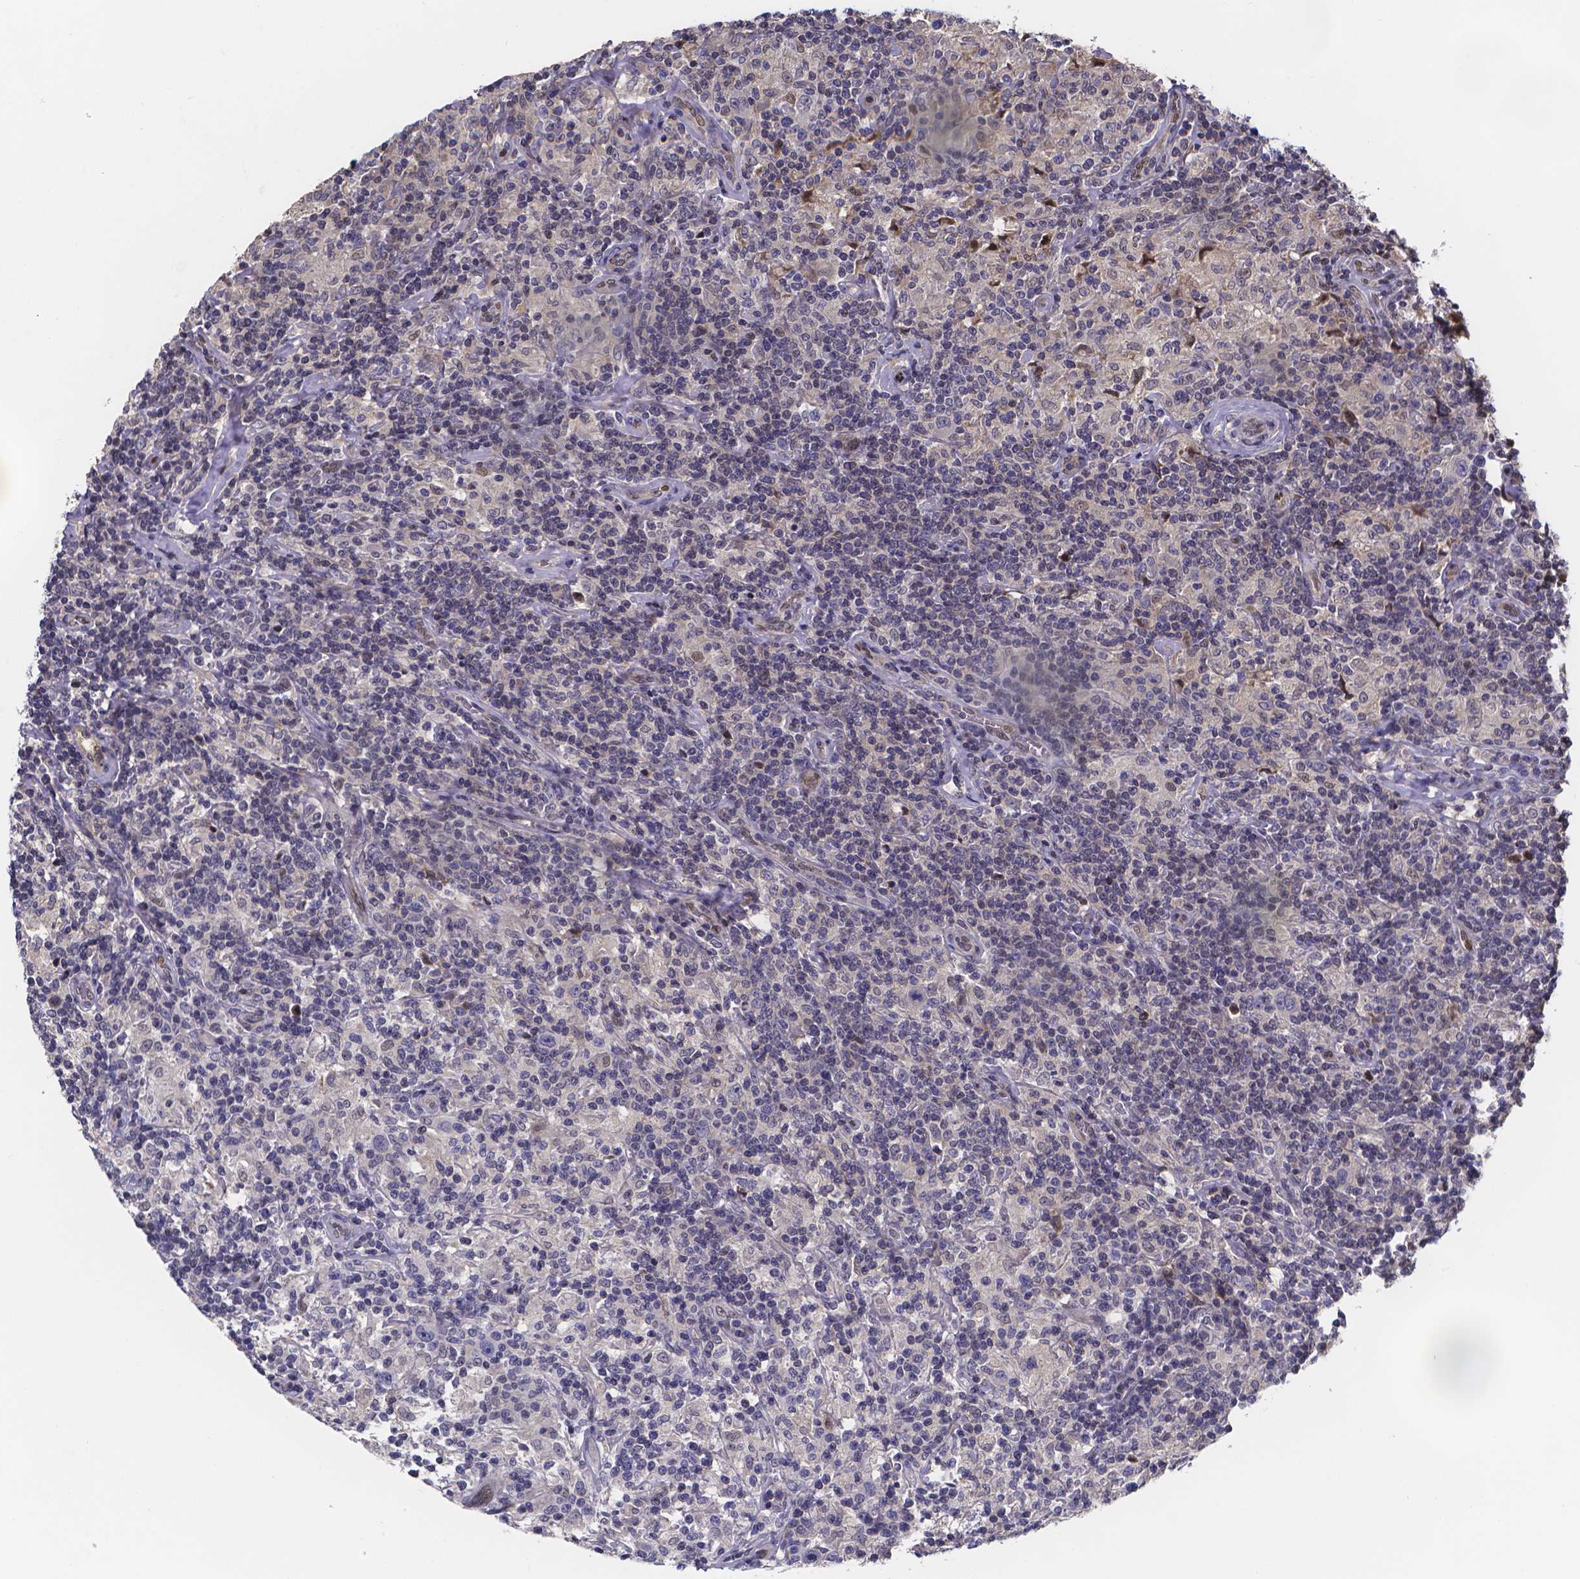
{"staining": {"intensity": "moderate", "quantity": "<25%", "location": "cytoplasmic/membranous"}, "tissue": "lymphoma", "cell_type": "Tumor cells", "image_type": "cancer", "snomed": [{"axis": "morphology", "description": "Hodgkin's disease, NOS"}, {"axis": "topography", "description": "Lymph node"}], "caption": "Immunohistochemistry of human lymphoma exhibits low levels of moderate cytoplasmic/membranous positivity in approximately <25% of tumor cells.", "gene": "PAH", "patient": {"sex": "male", "age": 70}}